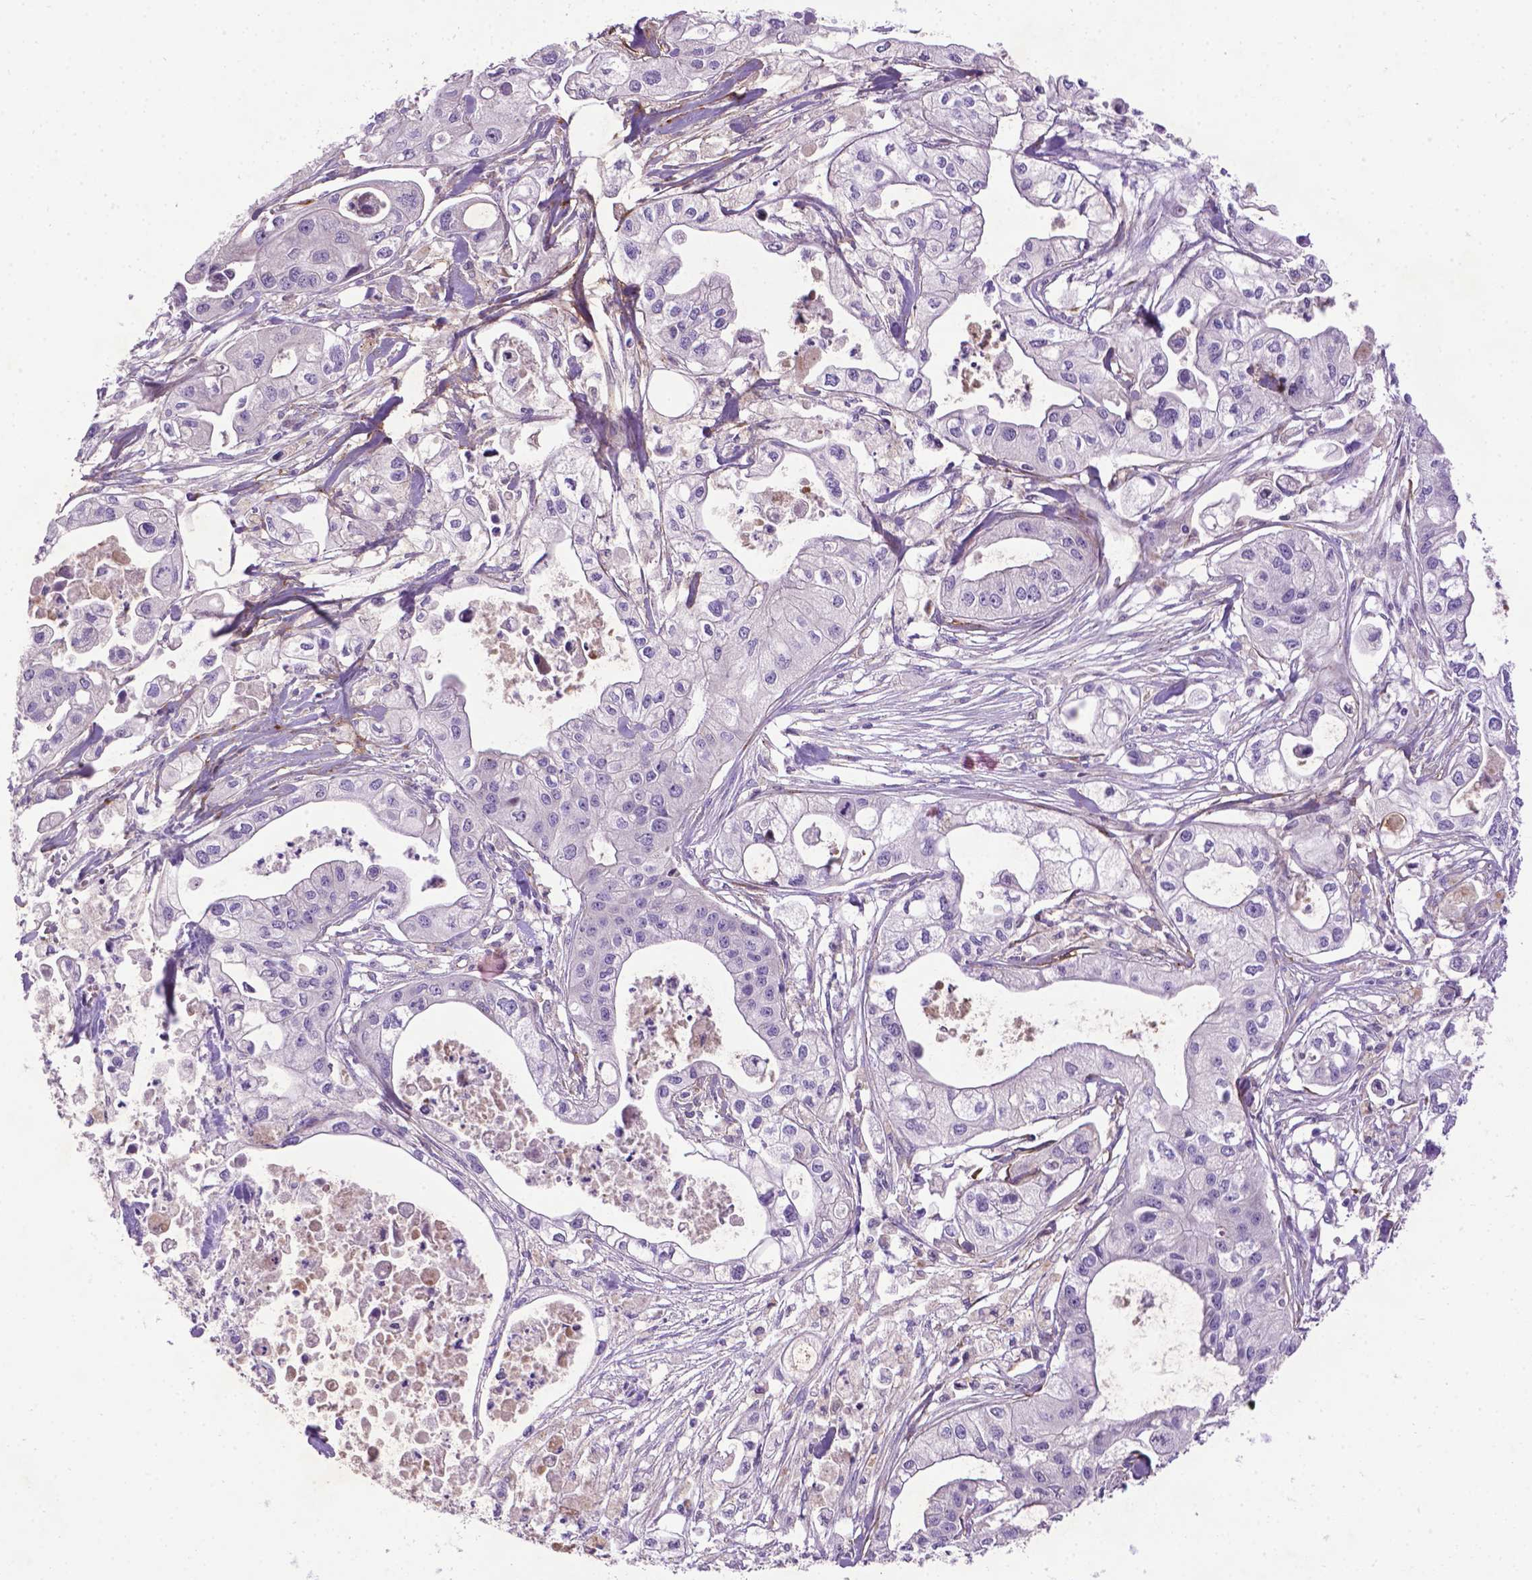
{"staining": {"intensity": "negative", "quantity": "none", "location": "none"}, "tissue": "pancreatic cancer", "cell_type": "Tumor cells", "image_type": "cancer", "snomed": [{"axis": "morphology", "description": "Adenocarcinoma, NOS"}, {"axis": "topography", "description": "Pancreas"}], "caption": "Immunohistochemistry (IHC) histopathology image of neoplastic tissue: human pancreatic cancer (adenocarcinoma) stained with DAB displays no significant protein expression in tumor cells.", "gene": "CCER2", "patient": {"sex": "male", "age": 70}}